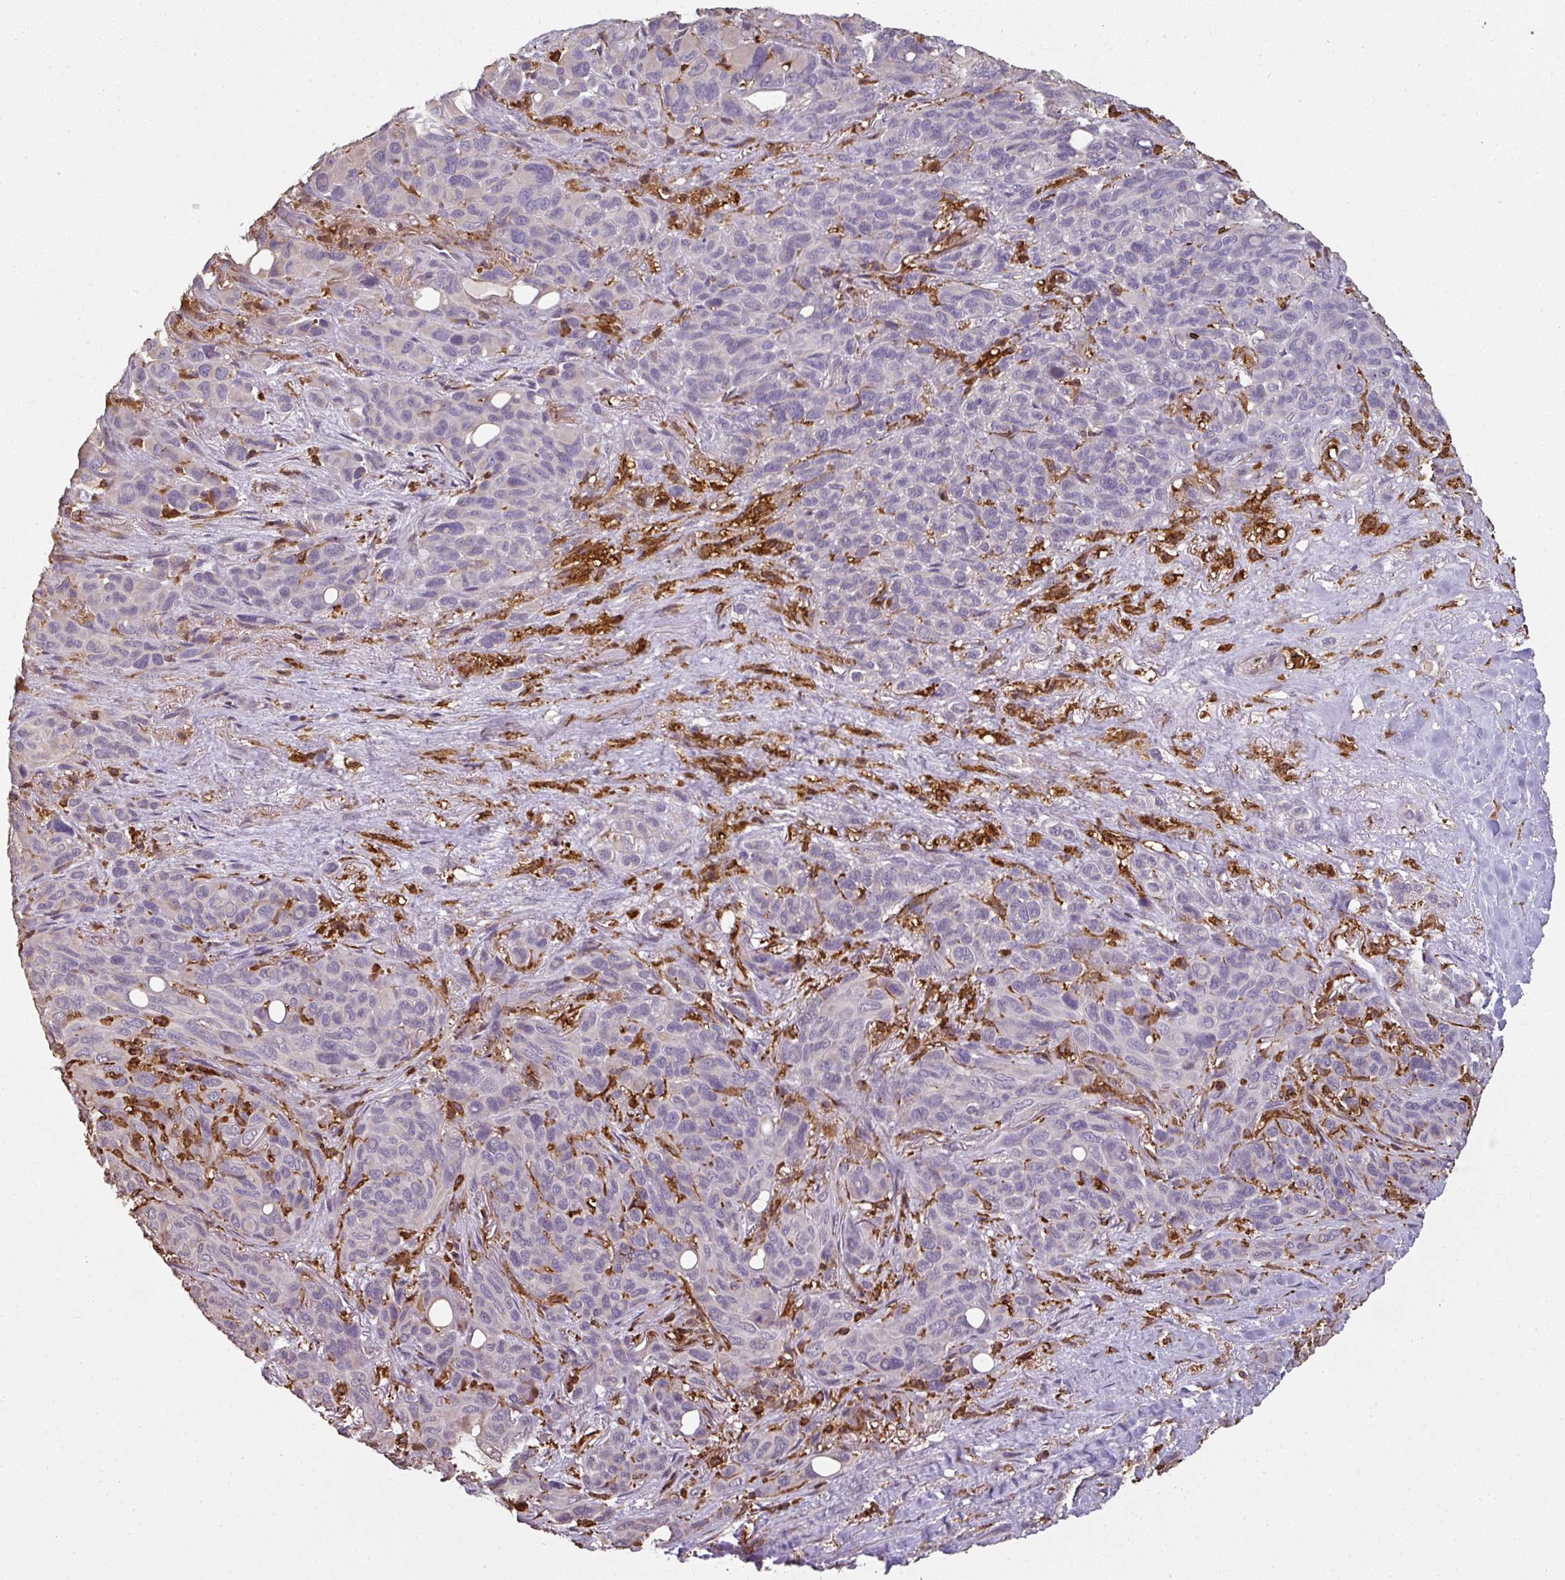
{"staining": {"intensity": "negative", "quantity": "none", "location": "none"}, "tissue": "melanoma", "cell_type": "Tumor cells", "image_type": "cancer", "snomed": [{"axis": "morphology", "description": "Malignant melanoma, Metastatic site"}, {"axis": "topography", "description": "Lung"}], "caption": "An immunohistochemistry (IHC) histopathology image of malignant melanoma (metastatic site) is shown. There is no staining in tumor cells of malignant melanoma (metastatic site). (DAB immunohistochemistry (IHC) with hematoxylin counter stain).", "gene": "OLFML2B", "patient": {"sex": "male", "age": 48}}